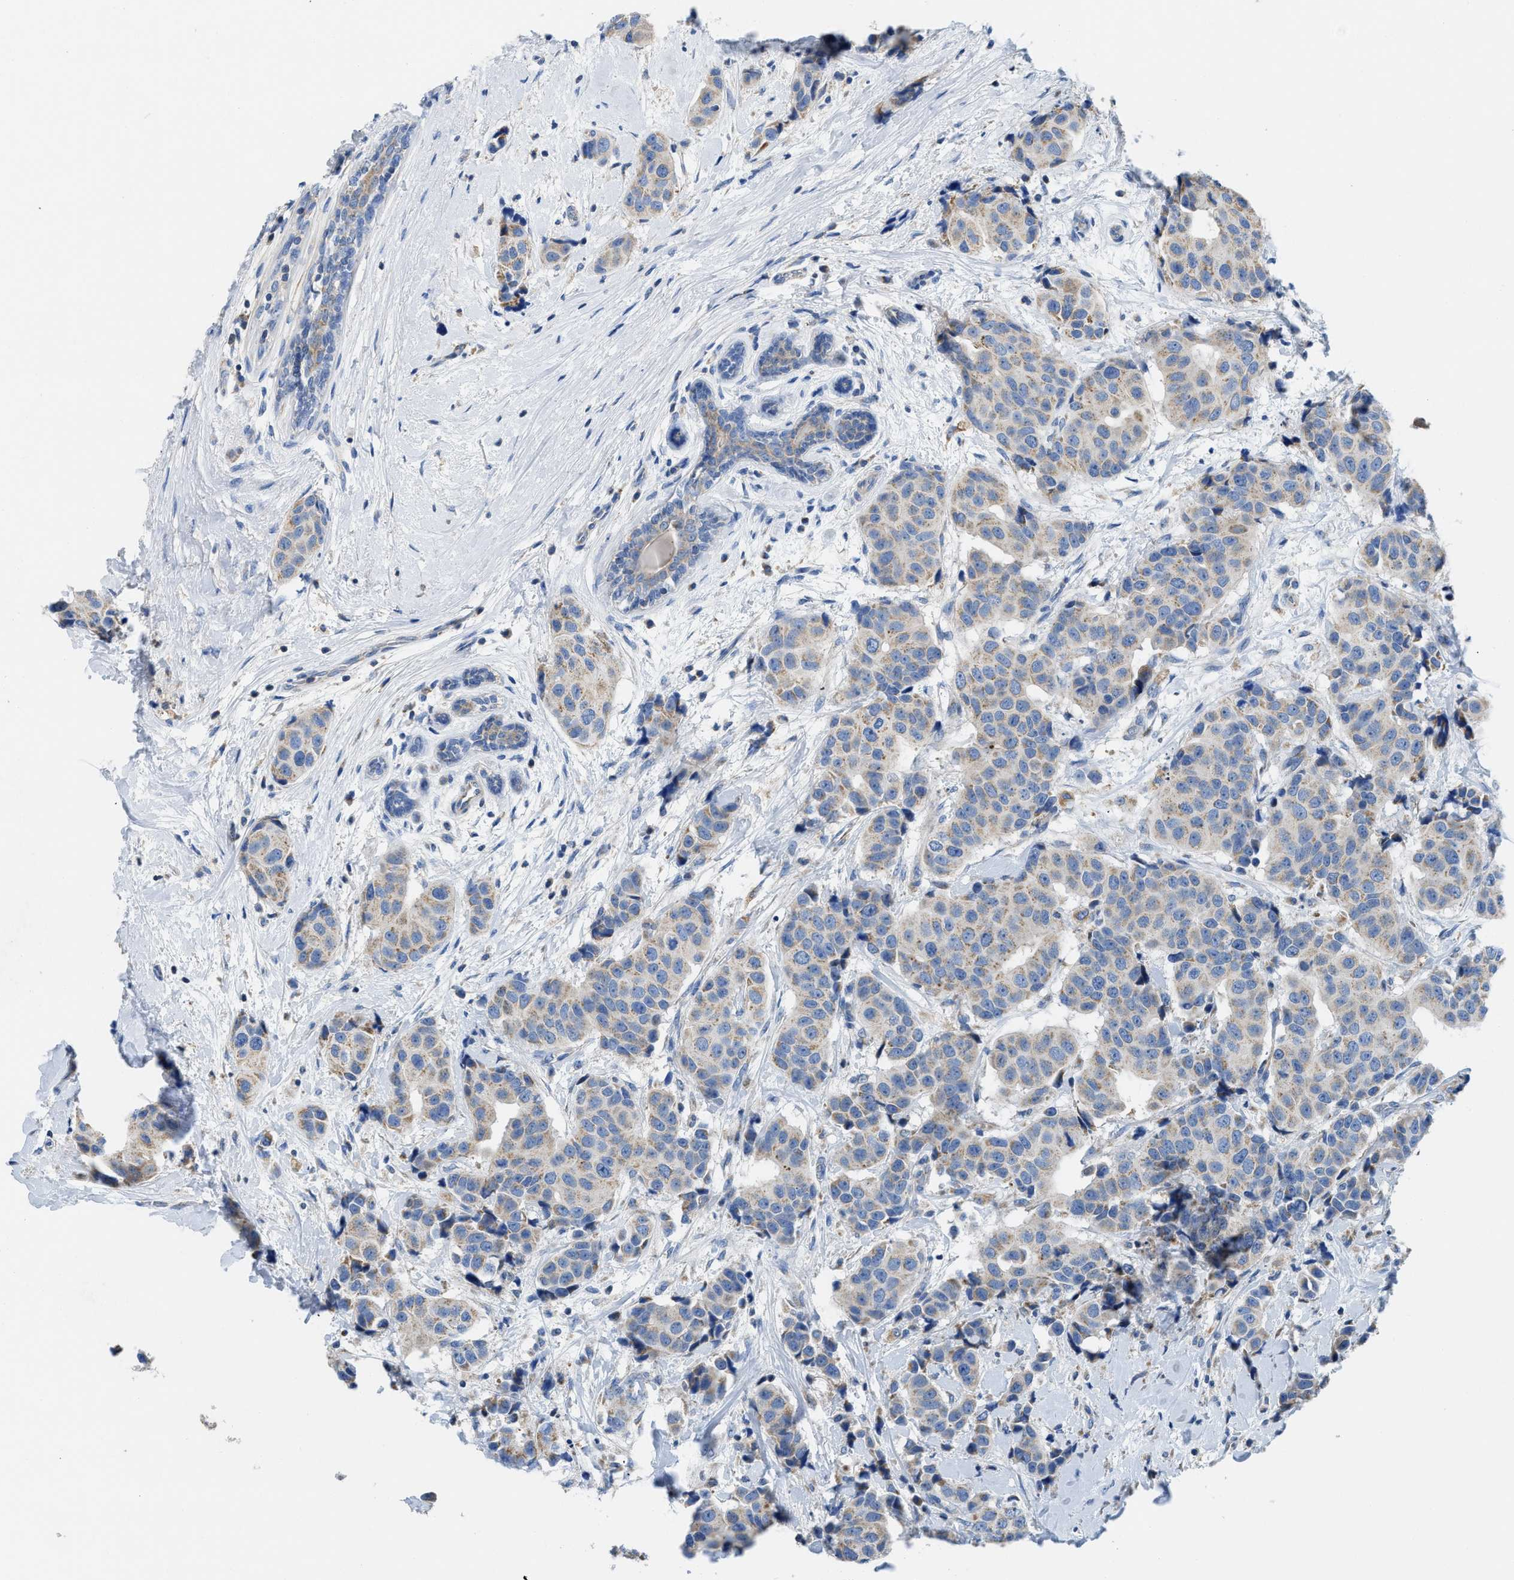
{"staining": {"intensity": "weak", "quantity": "25%-75%", "location": "cytoplasmic/membranous"}, "tissue": "breast cancer", "cell_type": "Tumor cells", "image_type": "cancer", "snomed": [{"axis": "morphology", "description": "Normal tissue, NOS"}, {"axis": "morphology", "description": "Duct carcinoma"}, {"axis": "topography", "description": "Breast"}], "caption": "Weak cytoplasmic/membranous protein expression is seen in about 25%-75% of tumor cells in infiltrating ductal carcinoma (breast).", "gene": "SLC25A13", "patient": {"sex": "female", "age": 39}}